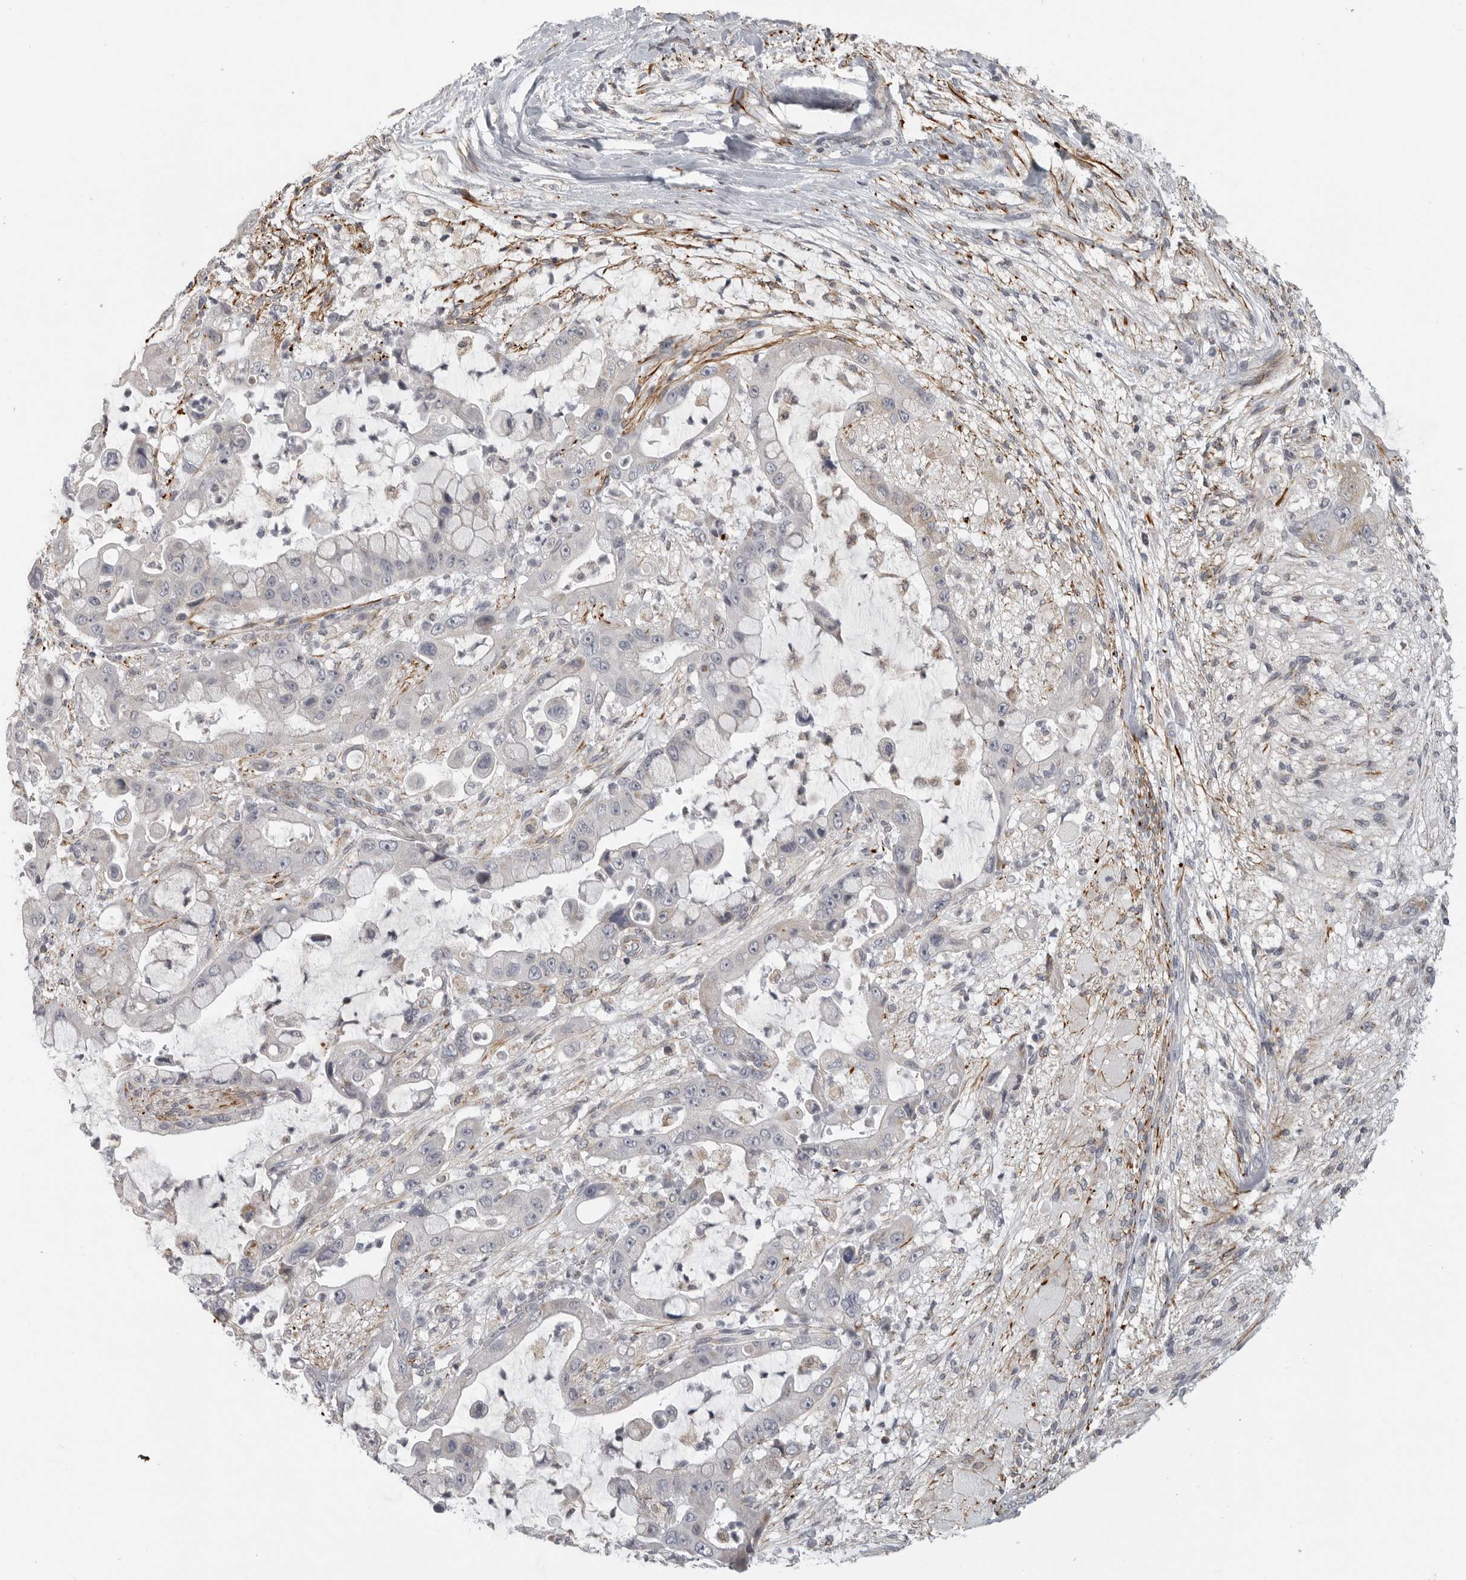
{"staining": {"intensity": "moderate", "quantity": "<25%", "location": "cytoplasmic/membranous"}, "tissue": "liver cancer", "cell_type": "Tumor cells", "image_type": "cancer", "snomed": [{"axis": "morphology", "description": "Cholangiocarcinoma"}, {"axis": "topography", "description": "Liver"}], "caption": "Immunohistochemical staining of liver cancer (cholangiocarcinoma) displays low levels of moderate cytoplasmic/membranous protein expression in about <25% of tumor cells.", "gene": "RXFP3", "patient": {"sex": "female", "age": 54}}